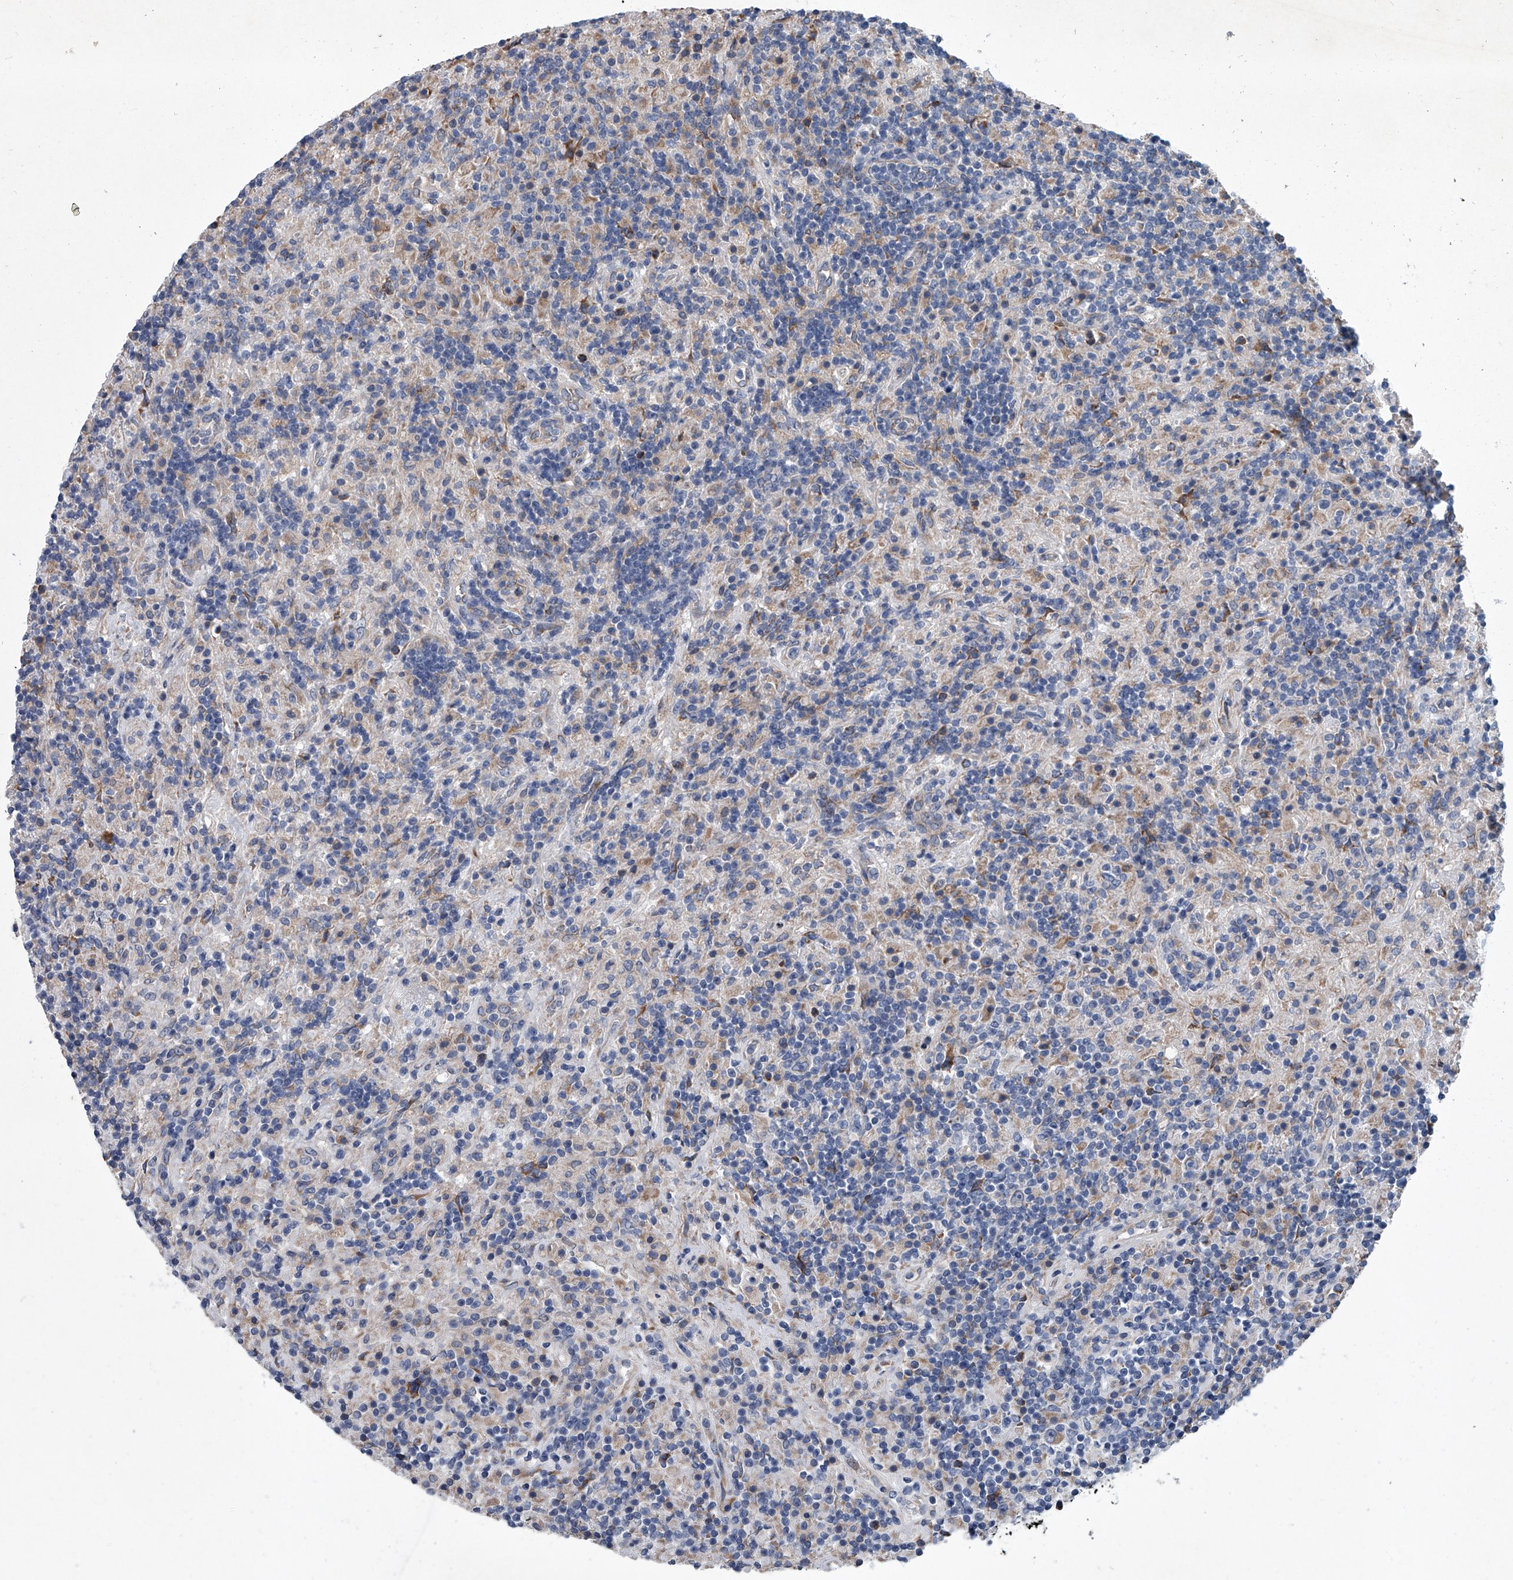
{"staining": {"intensity": "negative", "quantity": "none", "location": "none"}, "tissue": "lymphoma", "cell_type": "Tumor cells", "image_type": "cancer", "snomed": [{"axis": "morphology", "description": "Hodgkin's disease, NOS"}, {"axis": "topography", "description": "Lymph node"}], "caption": "Immunohistochemistry photomicrograph of lymphoma stained for a protein (brown), which demonstrates no positivity in tumor cells.", "gene": "ABCG1", "patient": {"sex": "male", "age": 70}}